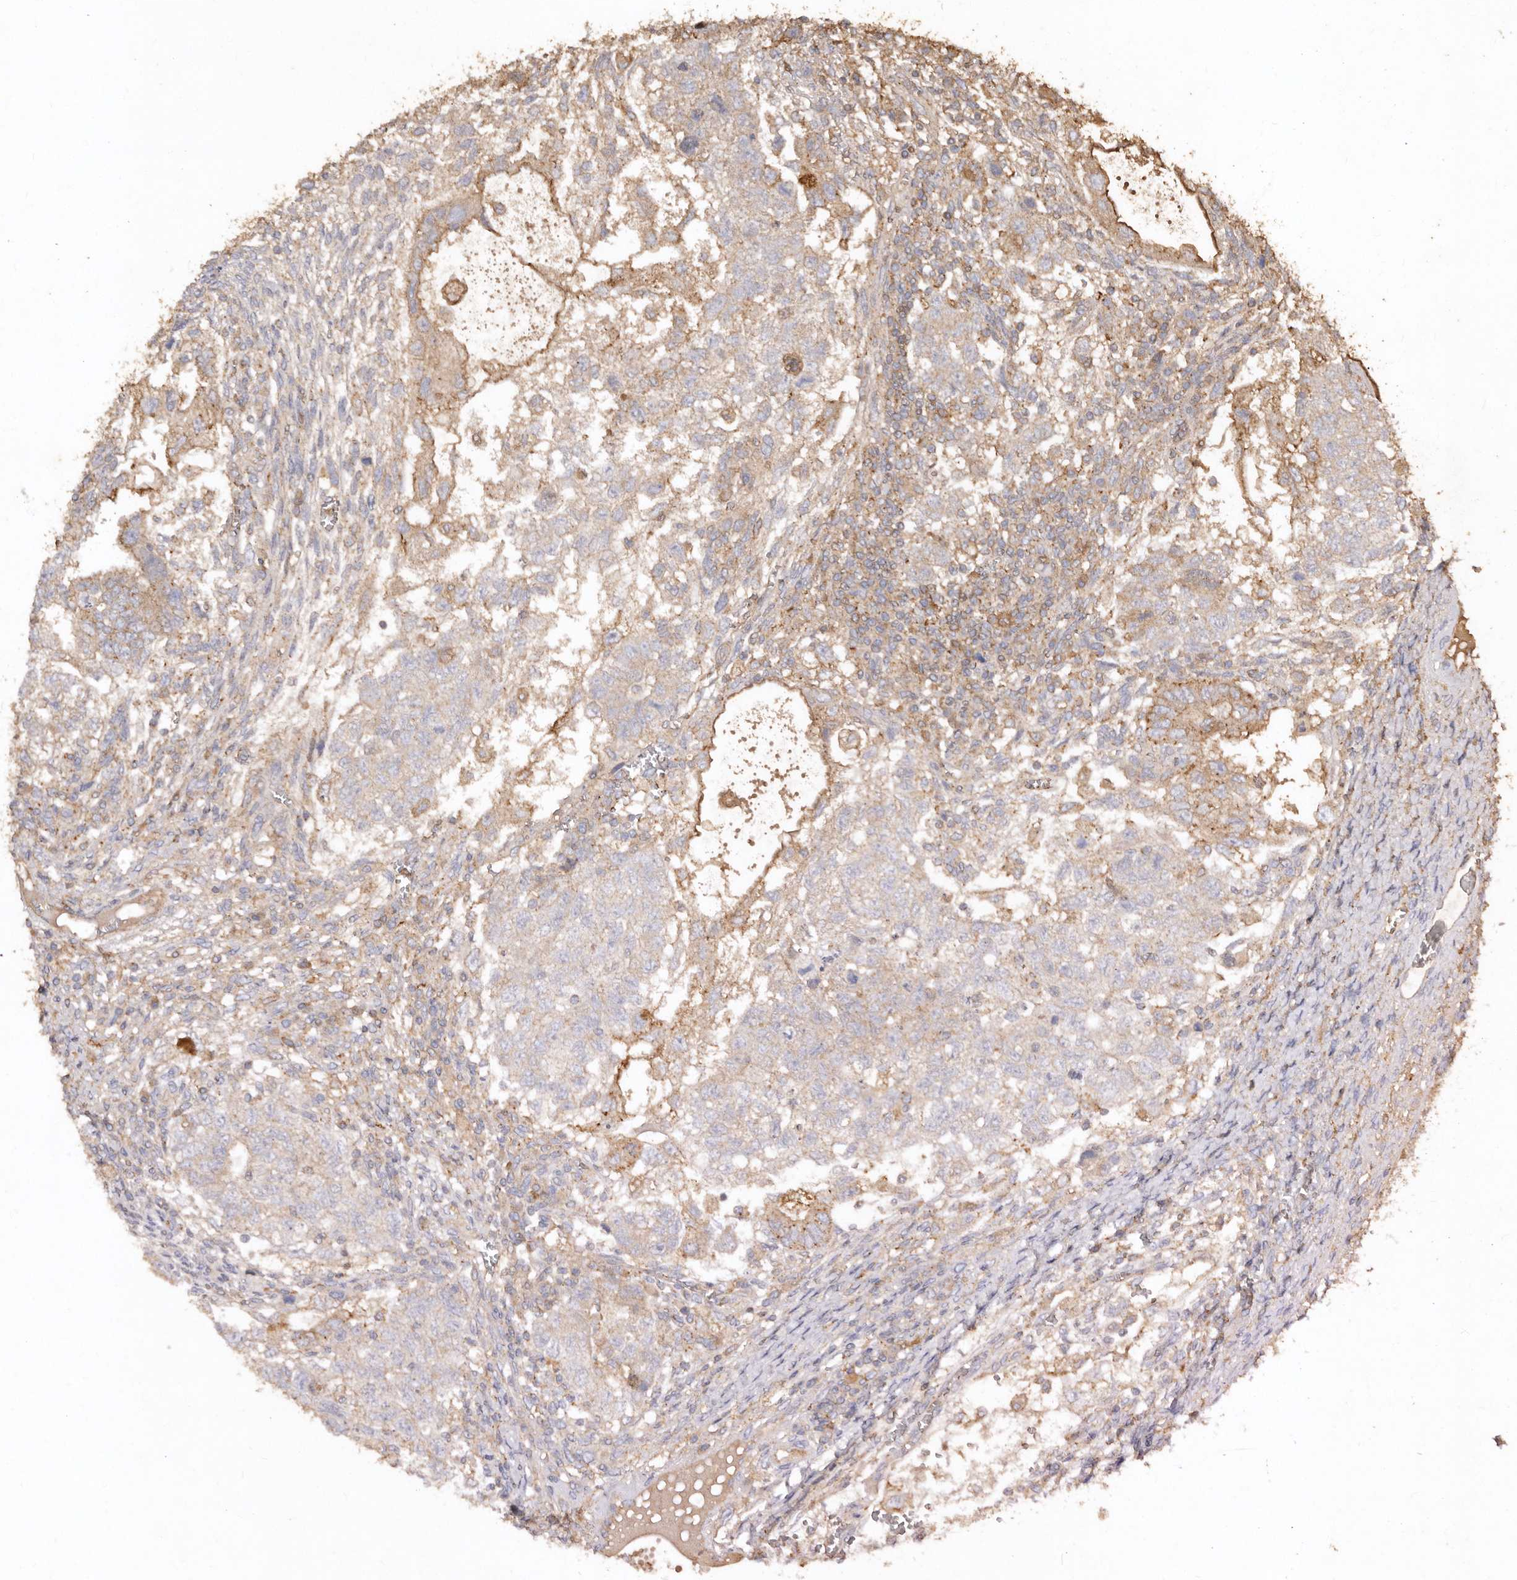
{"staining": {"intensity": "weak", "quantity": "25%-75%", "location": "cytoplasmic/membranous"}, "tissue": "testis cancer", "cell_type": "Tumor cells", "image_type": "cancer", "snomed": [{"axis": "morphology", "description": "Carcinoma, Embryonal, NOS"}, {"axis": "topography", "description": "Testis"}], "caption": "Protein staining of embryonal carcinoma (testis) tissue reveals weak cytoplasmic/membranous expression in approximately 25%-75% of tumor cells.", "gene": "FARS2", "patient": {"sex": "male", "age": 37}}